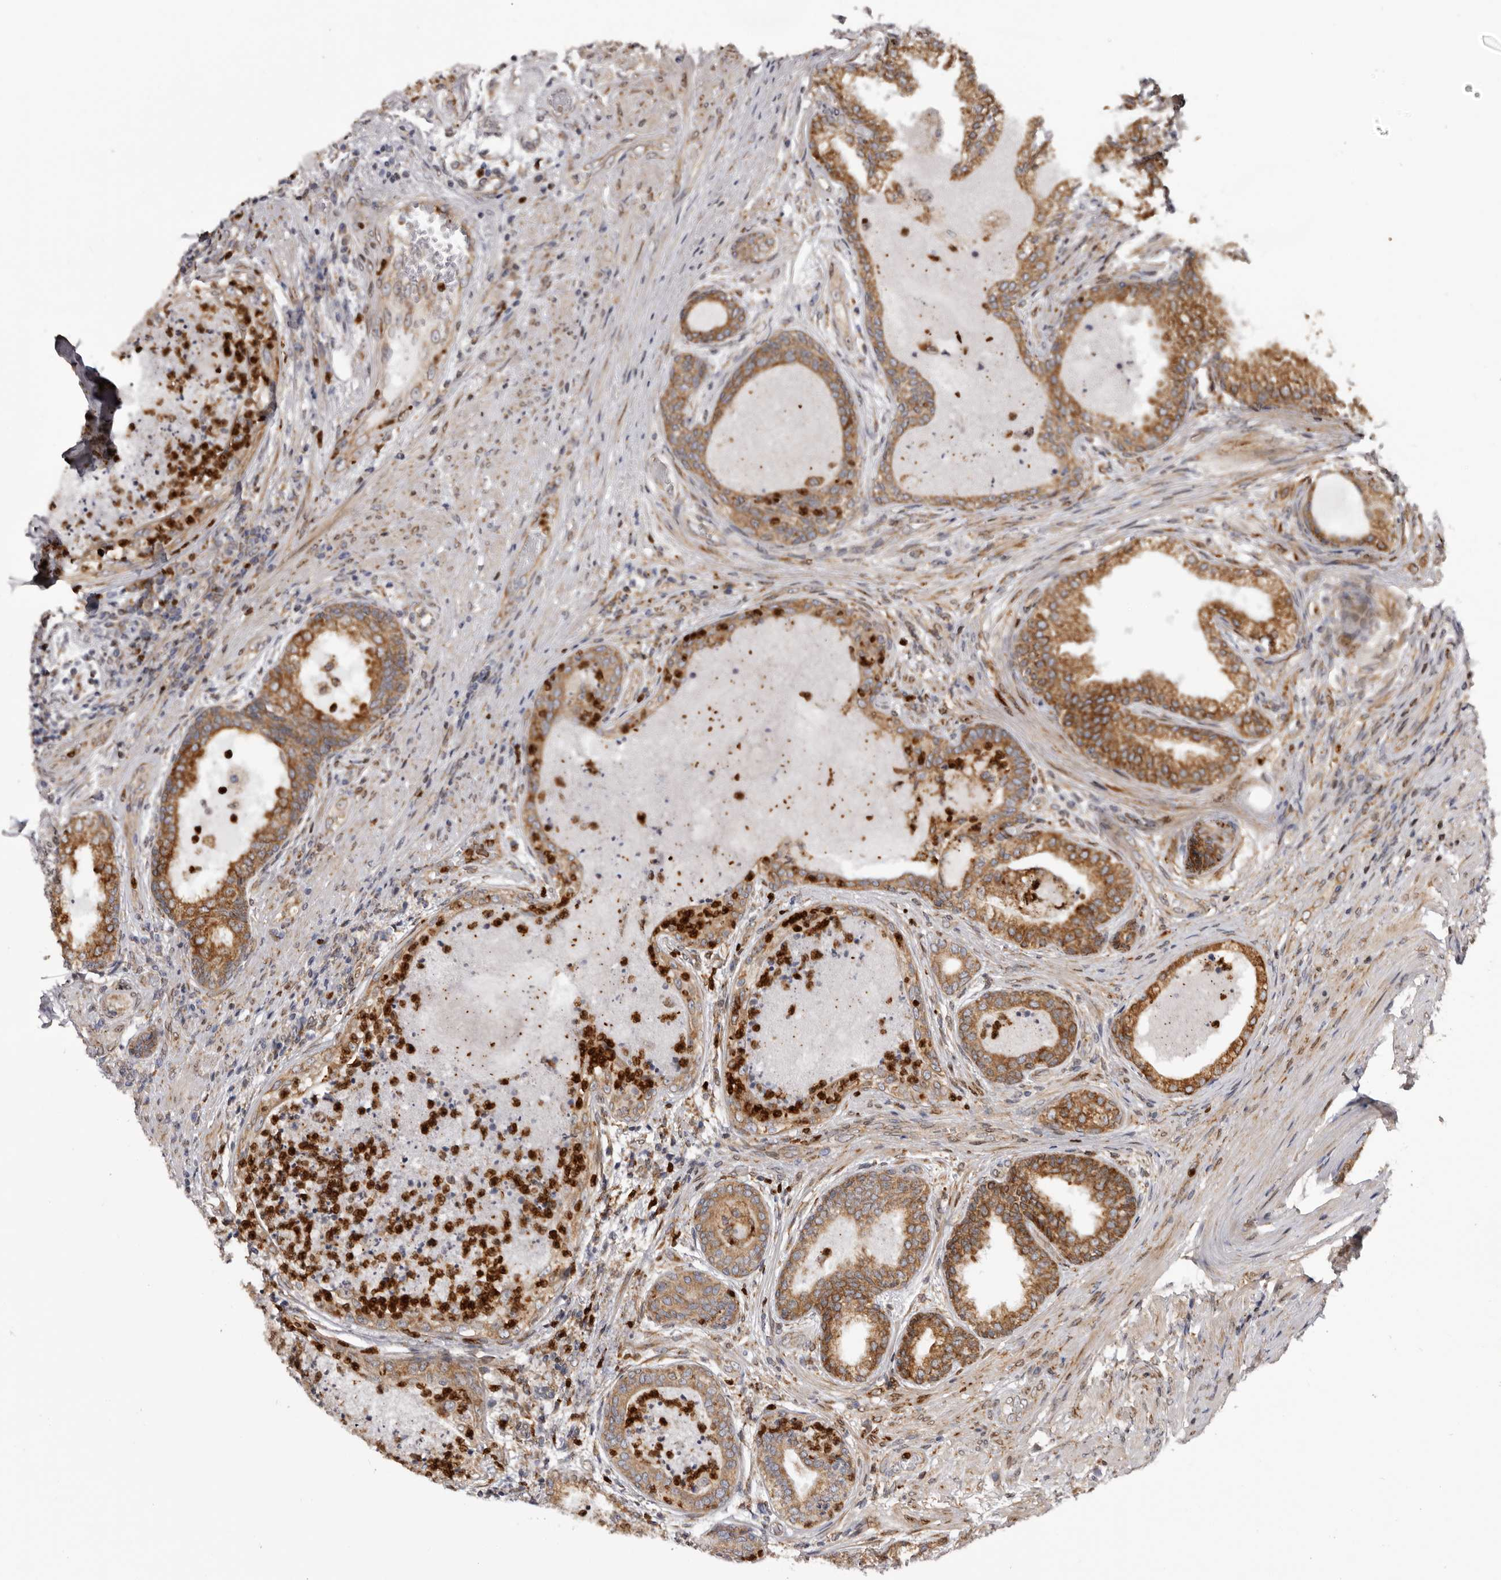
{"staining": {"intensity": "moderate", "quantity": ">75%", "location": "cytoplasmic/membranous"}, "tissue": "prostate", "cell_type": "Glandular cells", "image_type": "normal", "snomed": [{"axis": "morphology", "description": "Normal tissue, NOS"}, {"axis": "topography", "description": "Prostate"}], "caption": "A medium amount of moderate cytoplasmic/membranous expression is present in about >75% of glandular cells in benign prostate.", "gene": "C4orf3", "patient": {"sex": "male", "age": 76}}